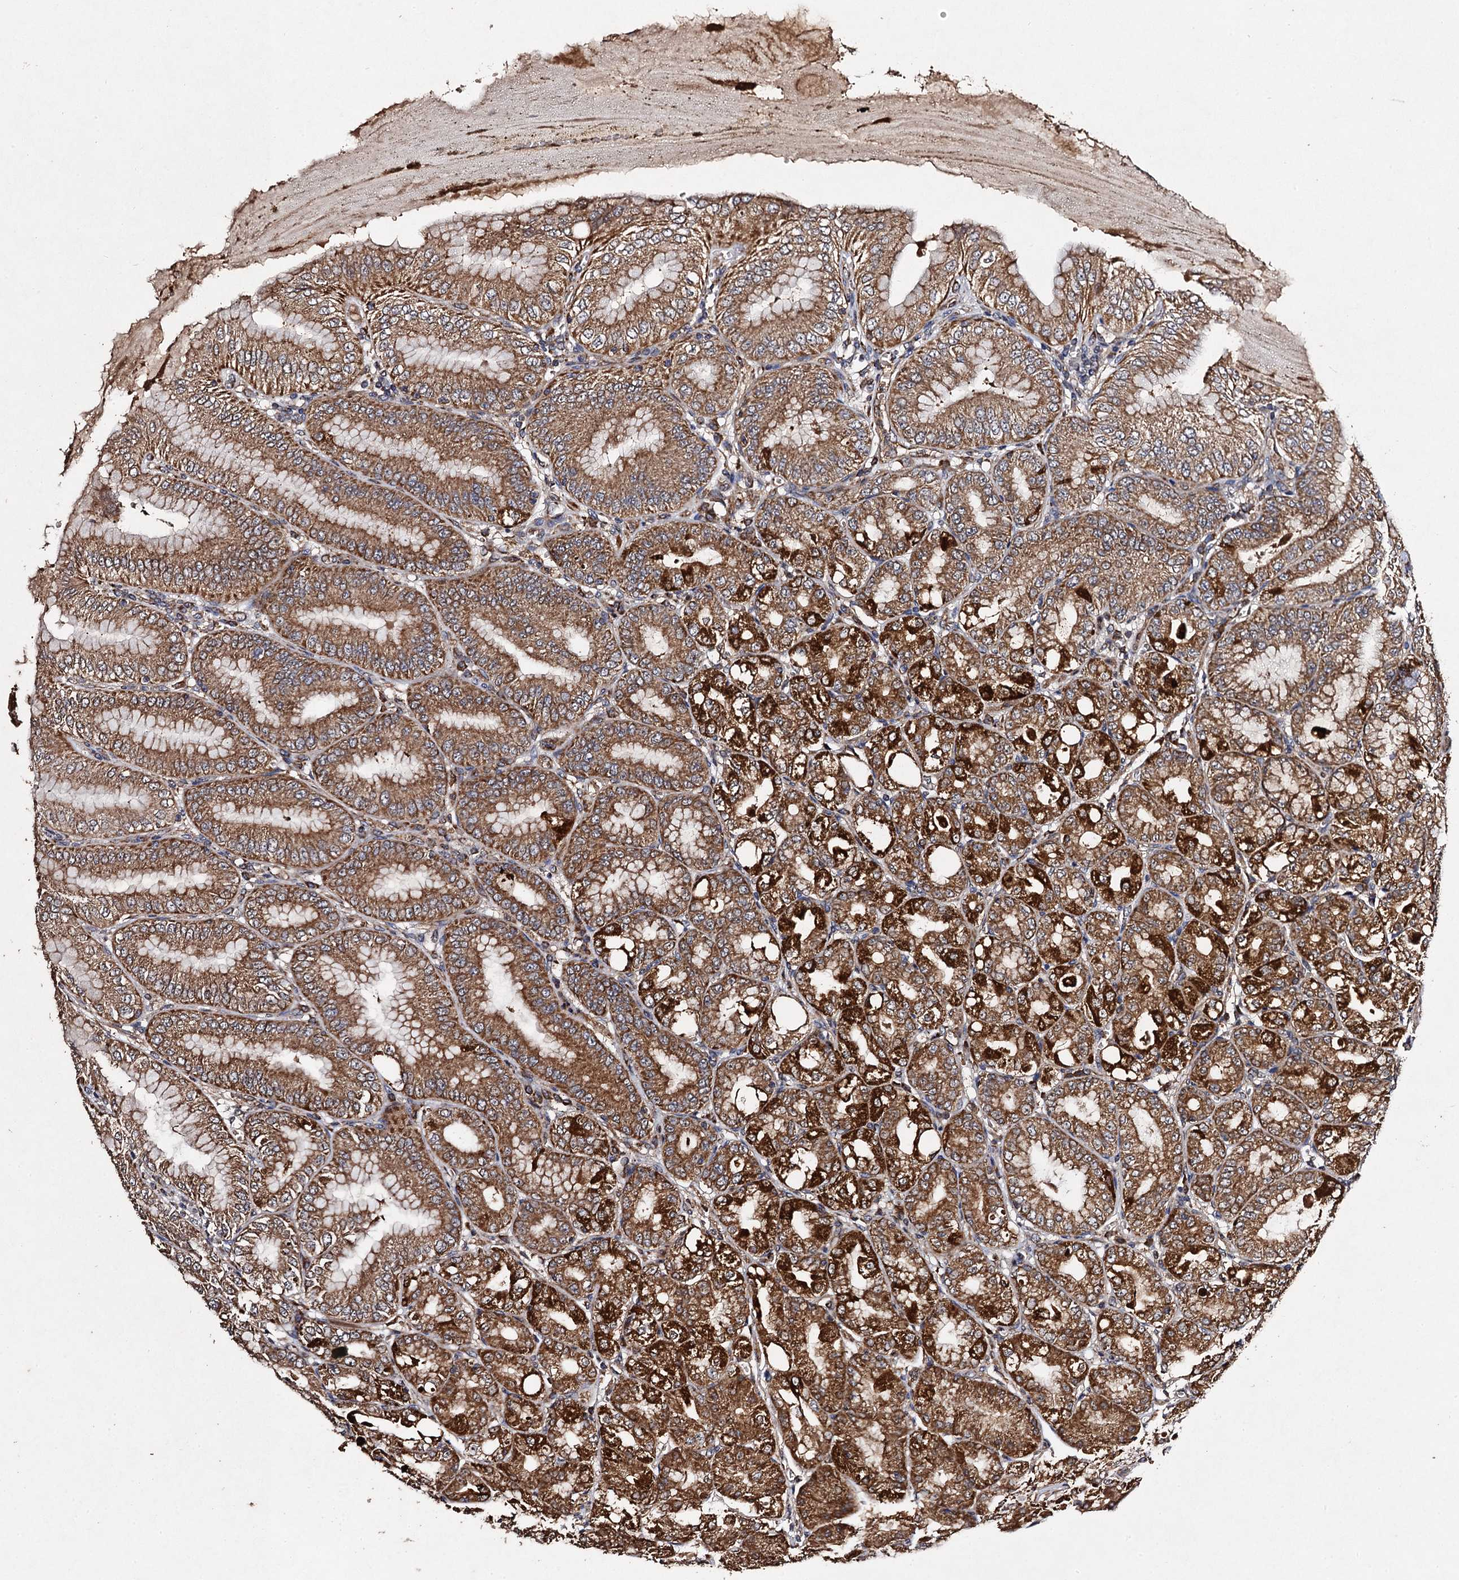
{"staining": {"intensity": "strong", "quantity": ">75%", "location": "cytoplasmic/membranous"}, "tissue": "stomach", "cell_type": "Glandular cells", "image_type": "normal", "snomed": [{"axis": "morphology", "description": "Normal tissue, NOS"}, {"axis": "topography", "description": "Stomach, lower"}], "caption": "Immunohistochemical staining of benign human stomach reveals >75% levels of strong cytoplasmic/membranous protein positivity in about >75% of glandular cells.", "gene": "NDUFA13", "patient": {"sex": "male", "age": 71}}